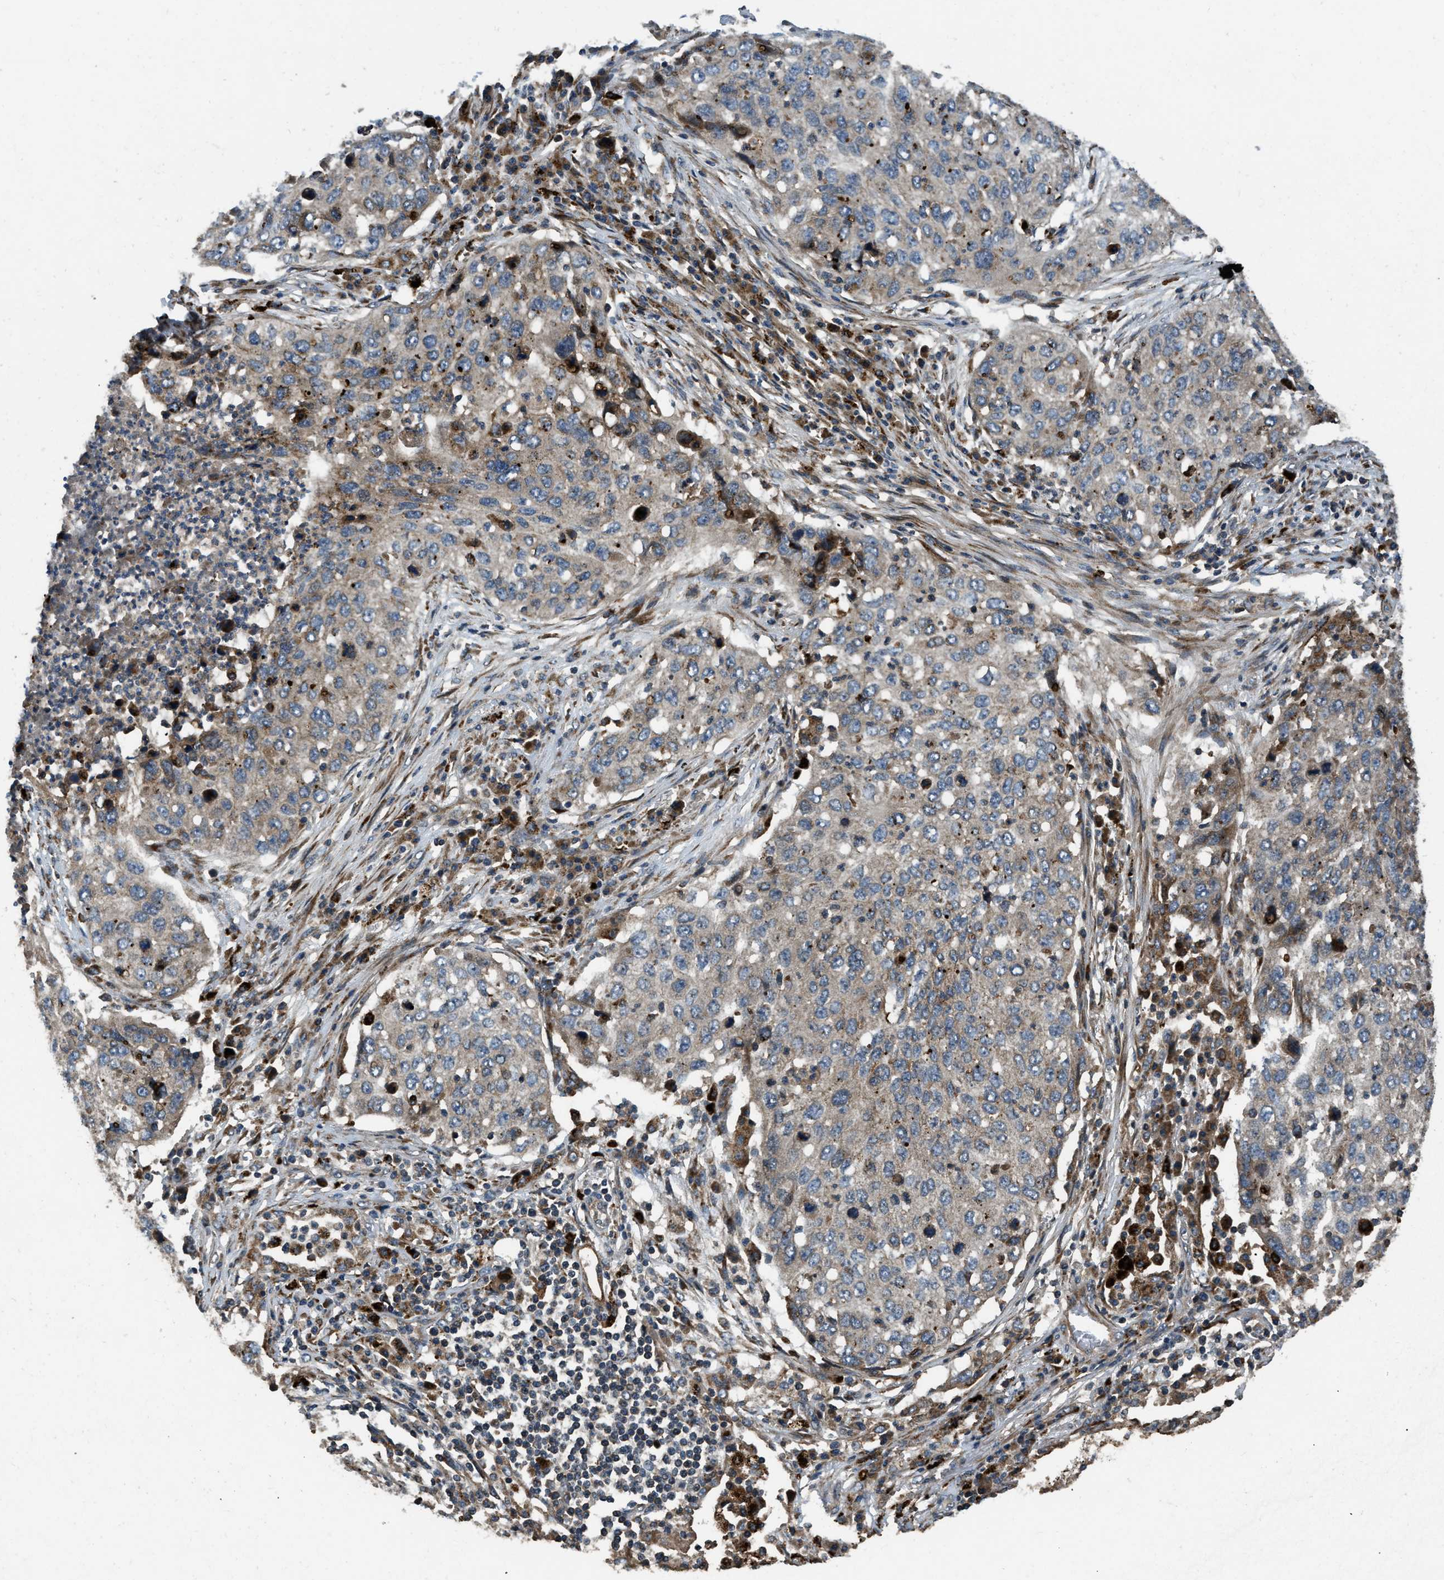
{"staining": {"intensity": "moderate", "quantity": "<25%", "location": "cytoplasmic/membranous"}, "tissue": "lung cancer", "cell_type": "Tumor cells", "image_type": "cancer", "snomed": [{"axis": "morphology", "description": "Squamous cell carcinoma, NOS"}, {"axis": "topography", "description": "Lung"}], "caption": "DAB immunohistochemical staining of human lung squamous cell carcinoma shows moderate cytoplasmic/membranous protein positivity in about <25% of tumor cells. Ihc stains the protein in brown and the nuclei are stained blue.", "gene": "GGH", "patient": {"sex": "female", "age": 63}}